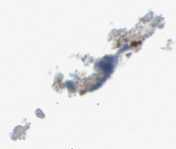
{"staining": {"intensity": "moderate", "quantity": ">75%", "location": "cytoplasmic/membranous"}, "tissue": "colorectal cancer", "cell_type": "Tumor cells", "image_type": "cancer", "snomed": [{"axis": "morphology", "description": "Adenocarcinoma, NOS"}, {"axis": "topography", "description": "Rectum"}], "caption": "Immunohistochemistry (IHC) (DAB (3,3'-diaminobenzidine)) staining of colorectal cancer (adenocarcinoma) demonstrates moderate cytoplasmic/membranous protein positivity in about >75% of tumor cells.", "gene": "KRT23", "patient": {"sex": "male", "age": 72}}